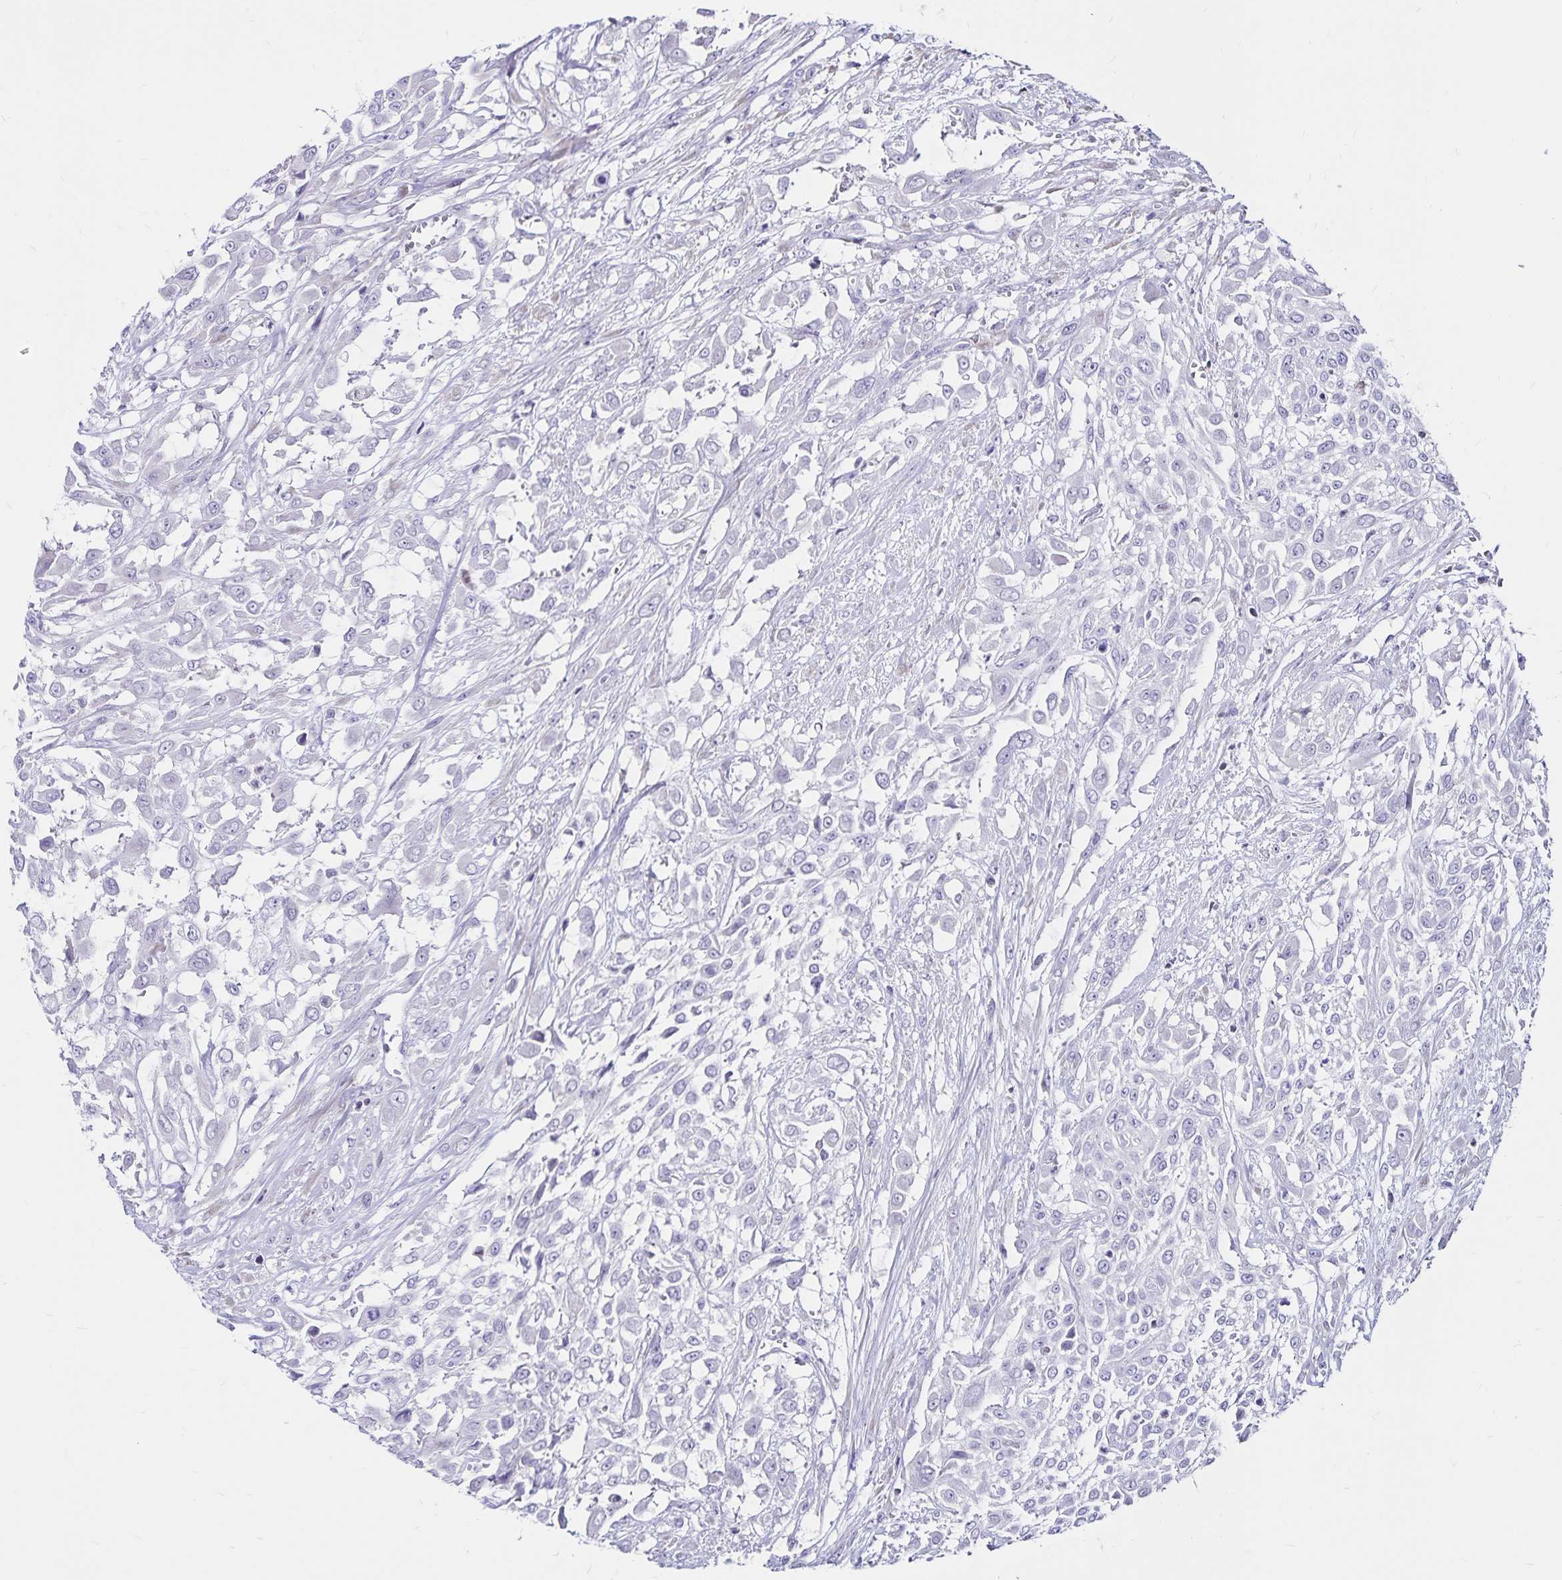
{"staining": {"intensity": "negative", "quantity": "none", "location": "none"}, "tissue": "urothelial cancer", "cell_type": "Tumor cells", "image_type": "cancer", "snomed": [{"axis": "morphology", "description": "Urothelial carcinoma, High grade"}, {"axis": "topography", "description": "Urinary bladder"}], "caption": "There is no significant staining in tumor cells of urothelial cancer.", "gene": "IKZF1", "patient": {"sex": "male", "age": 57}}